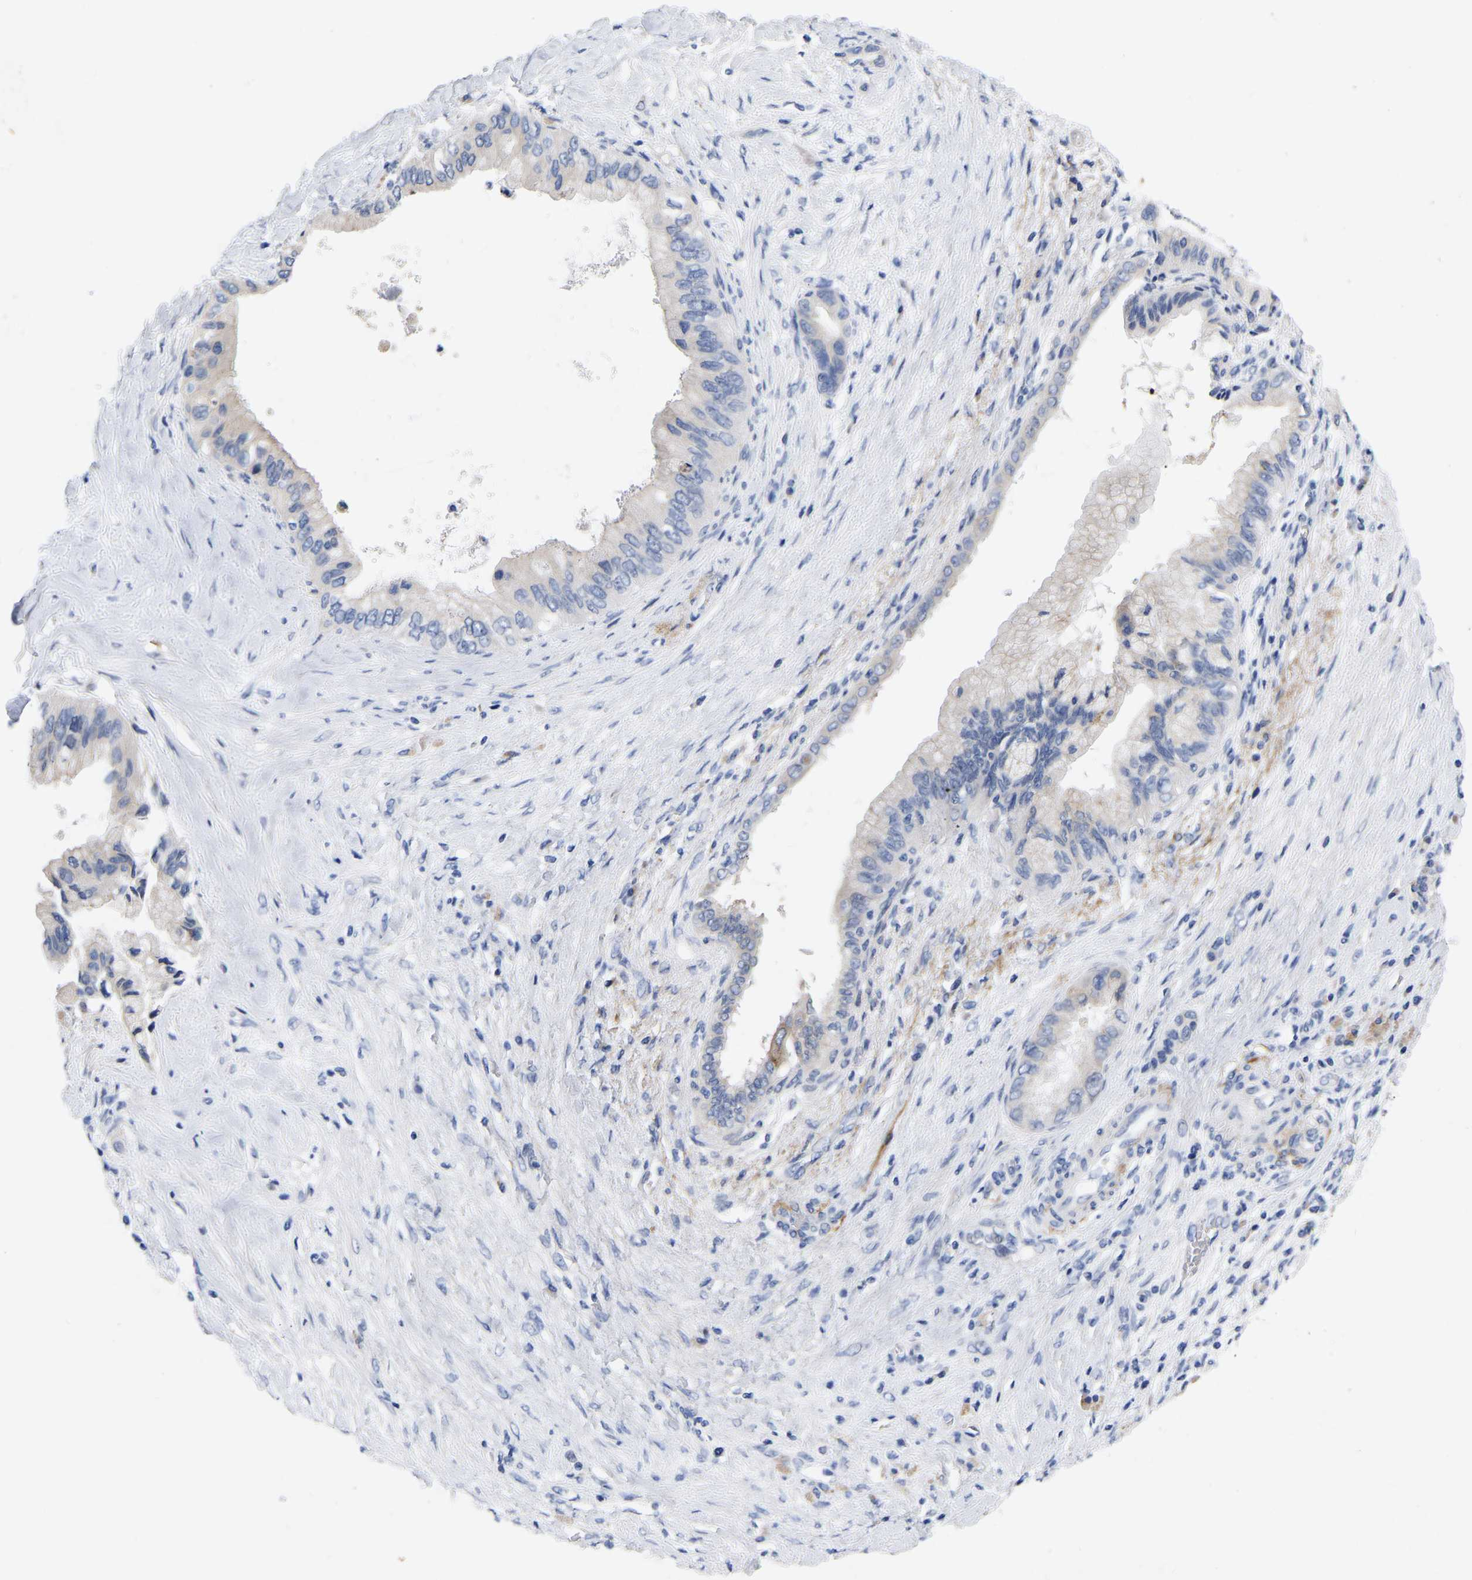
{"staining": {"intensity": "negative", "quantity": "none", "location": "none"}, "tissue": "pancreatic cancer", "cell_type": "Tumor cells", "image_type": "cancer", "snomed": [{"axis": "morphology", "description": "Adenocarcinoma, NOS"}, {"axis": "topography", "description": "Pancreas"}], "caption": "A photomicrograph of pancreatic adenocarcinoma stained for a protein shows no brown staining in tumor cells.", "gene": "STRIP2", "patient": {"sex": "female", "age": 73}}